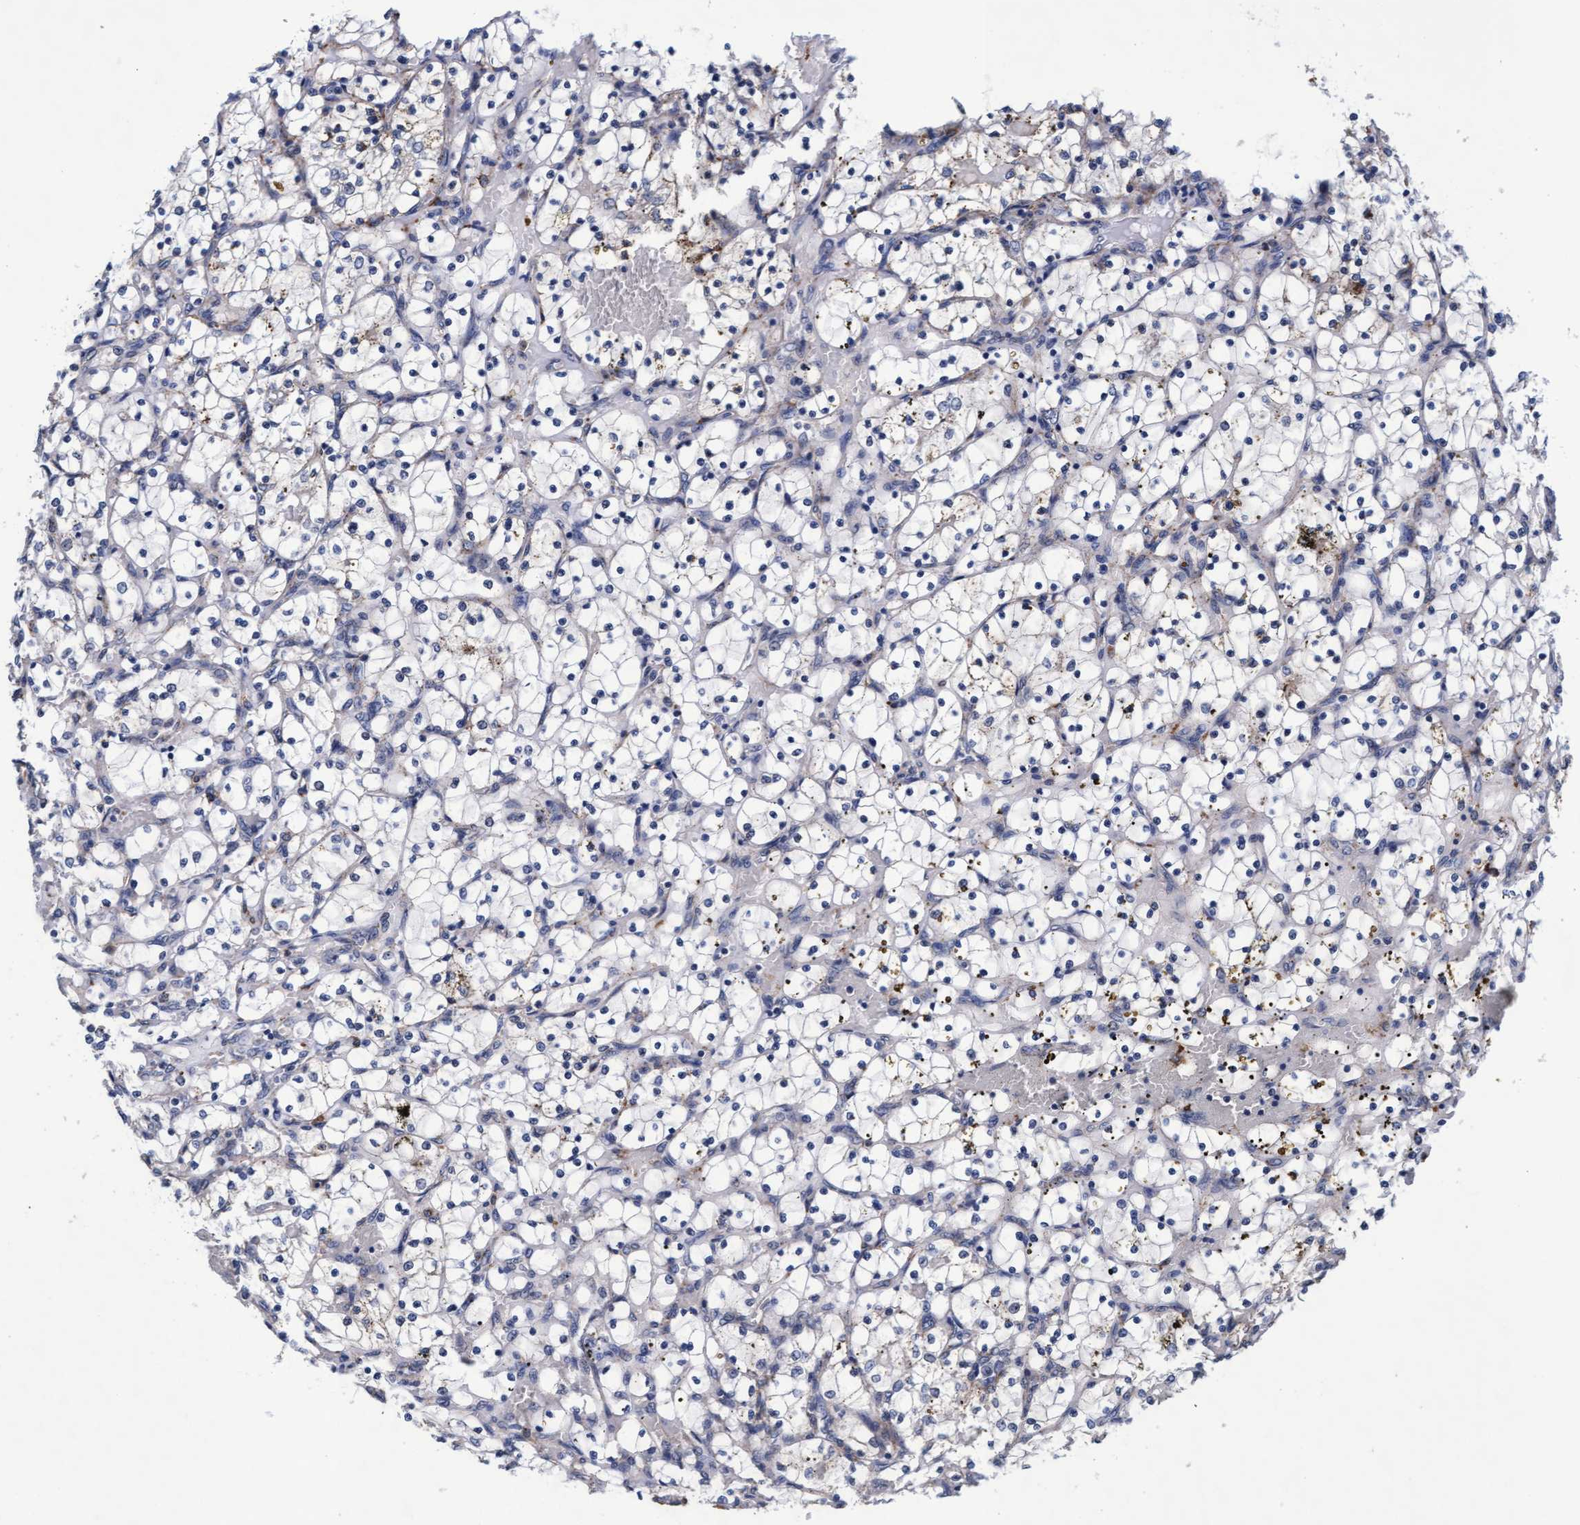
{"staining": {"intensity": "negative", "quantity": "none", "location": "none"}, "tissue": "renal cancer", "cell_type": "Tumor cells", "image_type": "cancer", "snomed": [{"axis": "morphology", "description": "Adenocarcinoma, NOS"}, {"axis": "topography", "description": "Kidney"}], "caption": "Adenocarcinoma (renal) was stained to show a protein in brown. There is no significant staining in tumor cells.", "gene": "CPQ", "patient": {"sex": "female", "age": 69}}